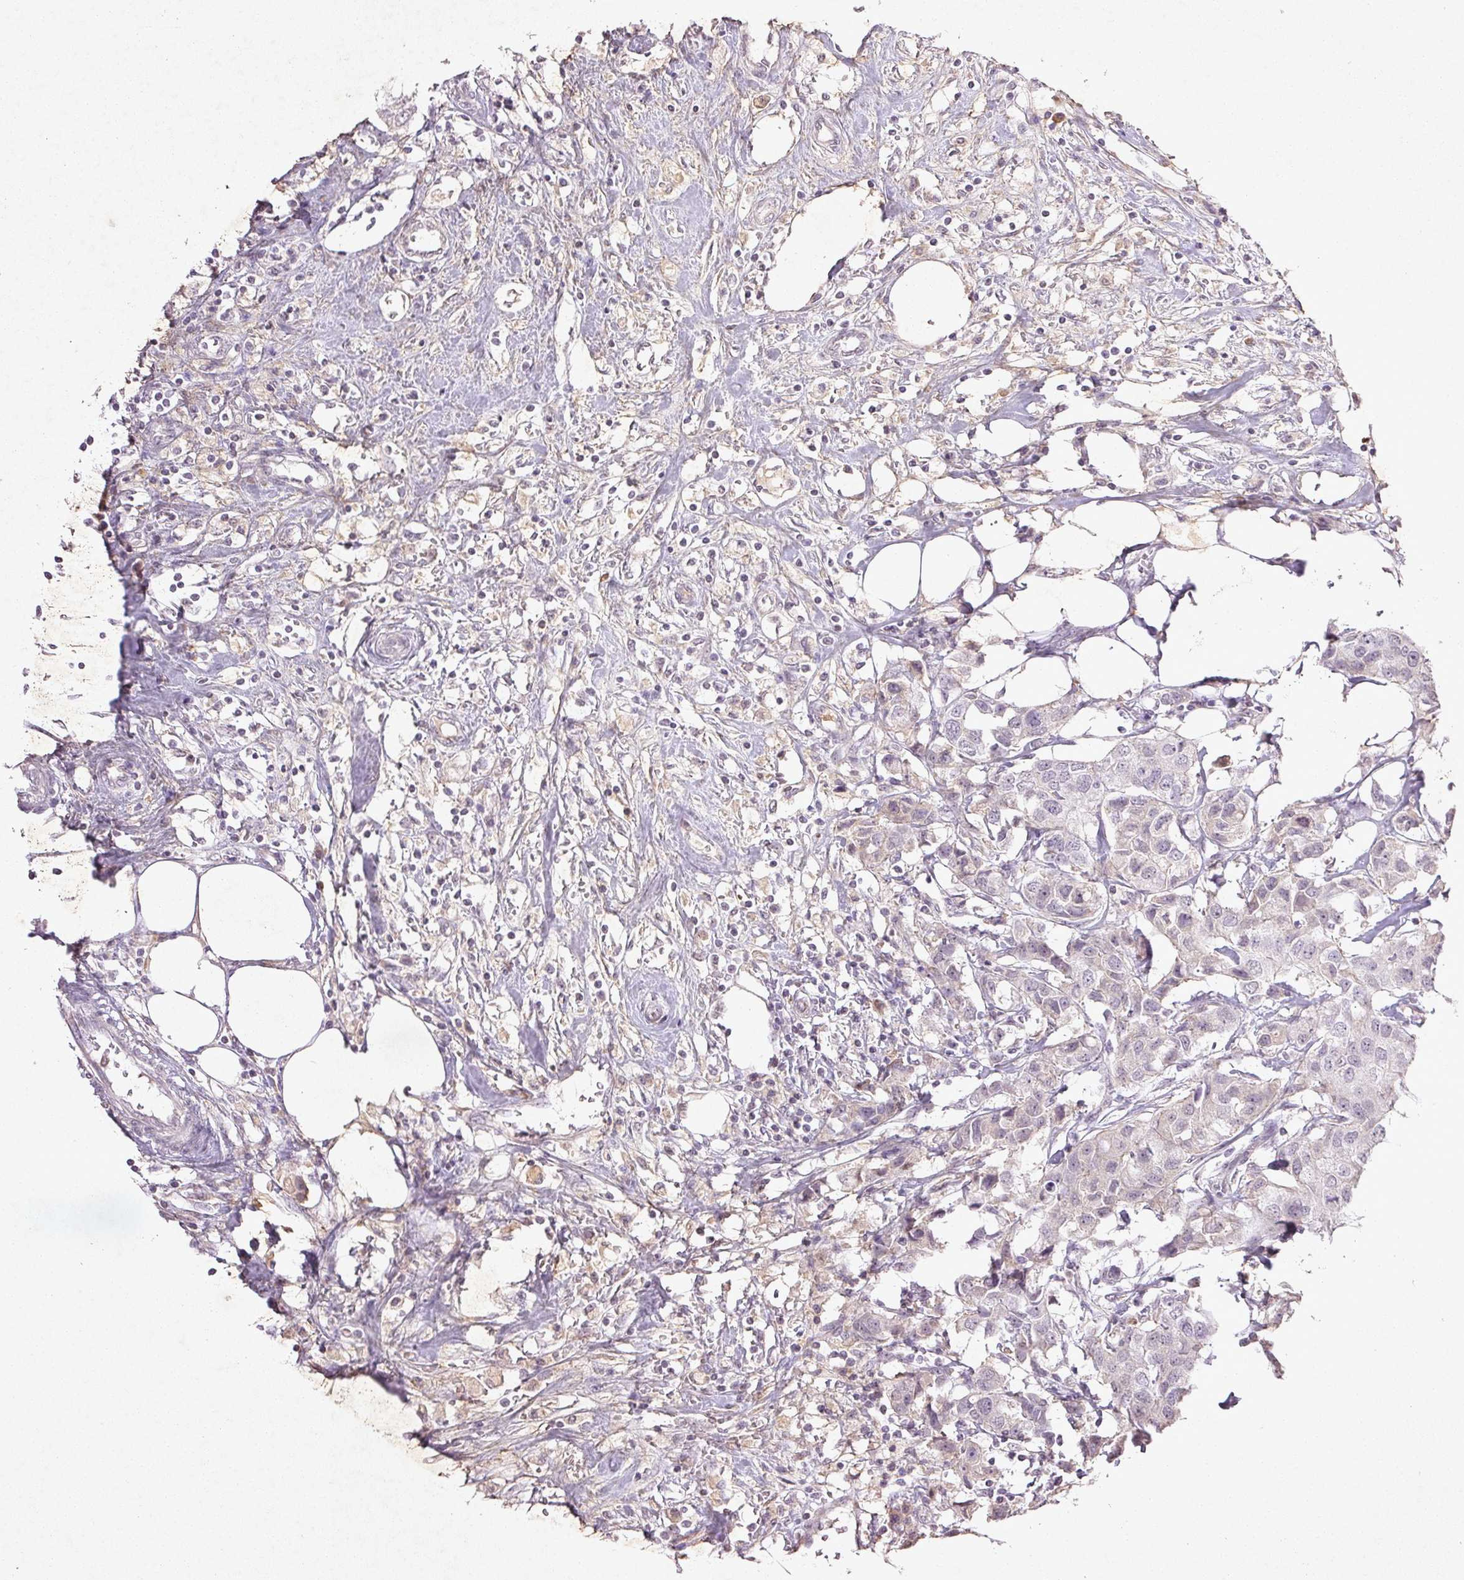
{"staining": {"intensity": "negative", "quantity": "none", "location": "none"}, "tissue": "breast cancer", "cell_type": "Tumor cells", "image_type": "cancer", "snomed": [{"axis": "morphology", "description": "Duct carcinoma"}, {"axis": "topography", "description": "Breast"}], "caption": "There is no significant staining in tumor cells of intraductal carcinoma (breast).", "gene": "FAM168B", "patient": {"sex": "female", "age": 80}}